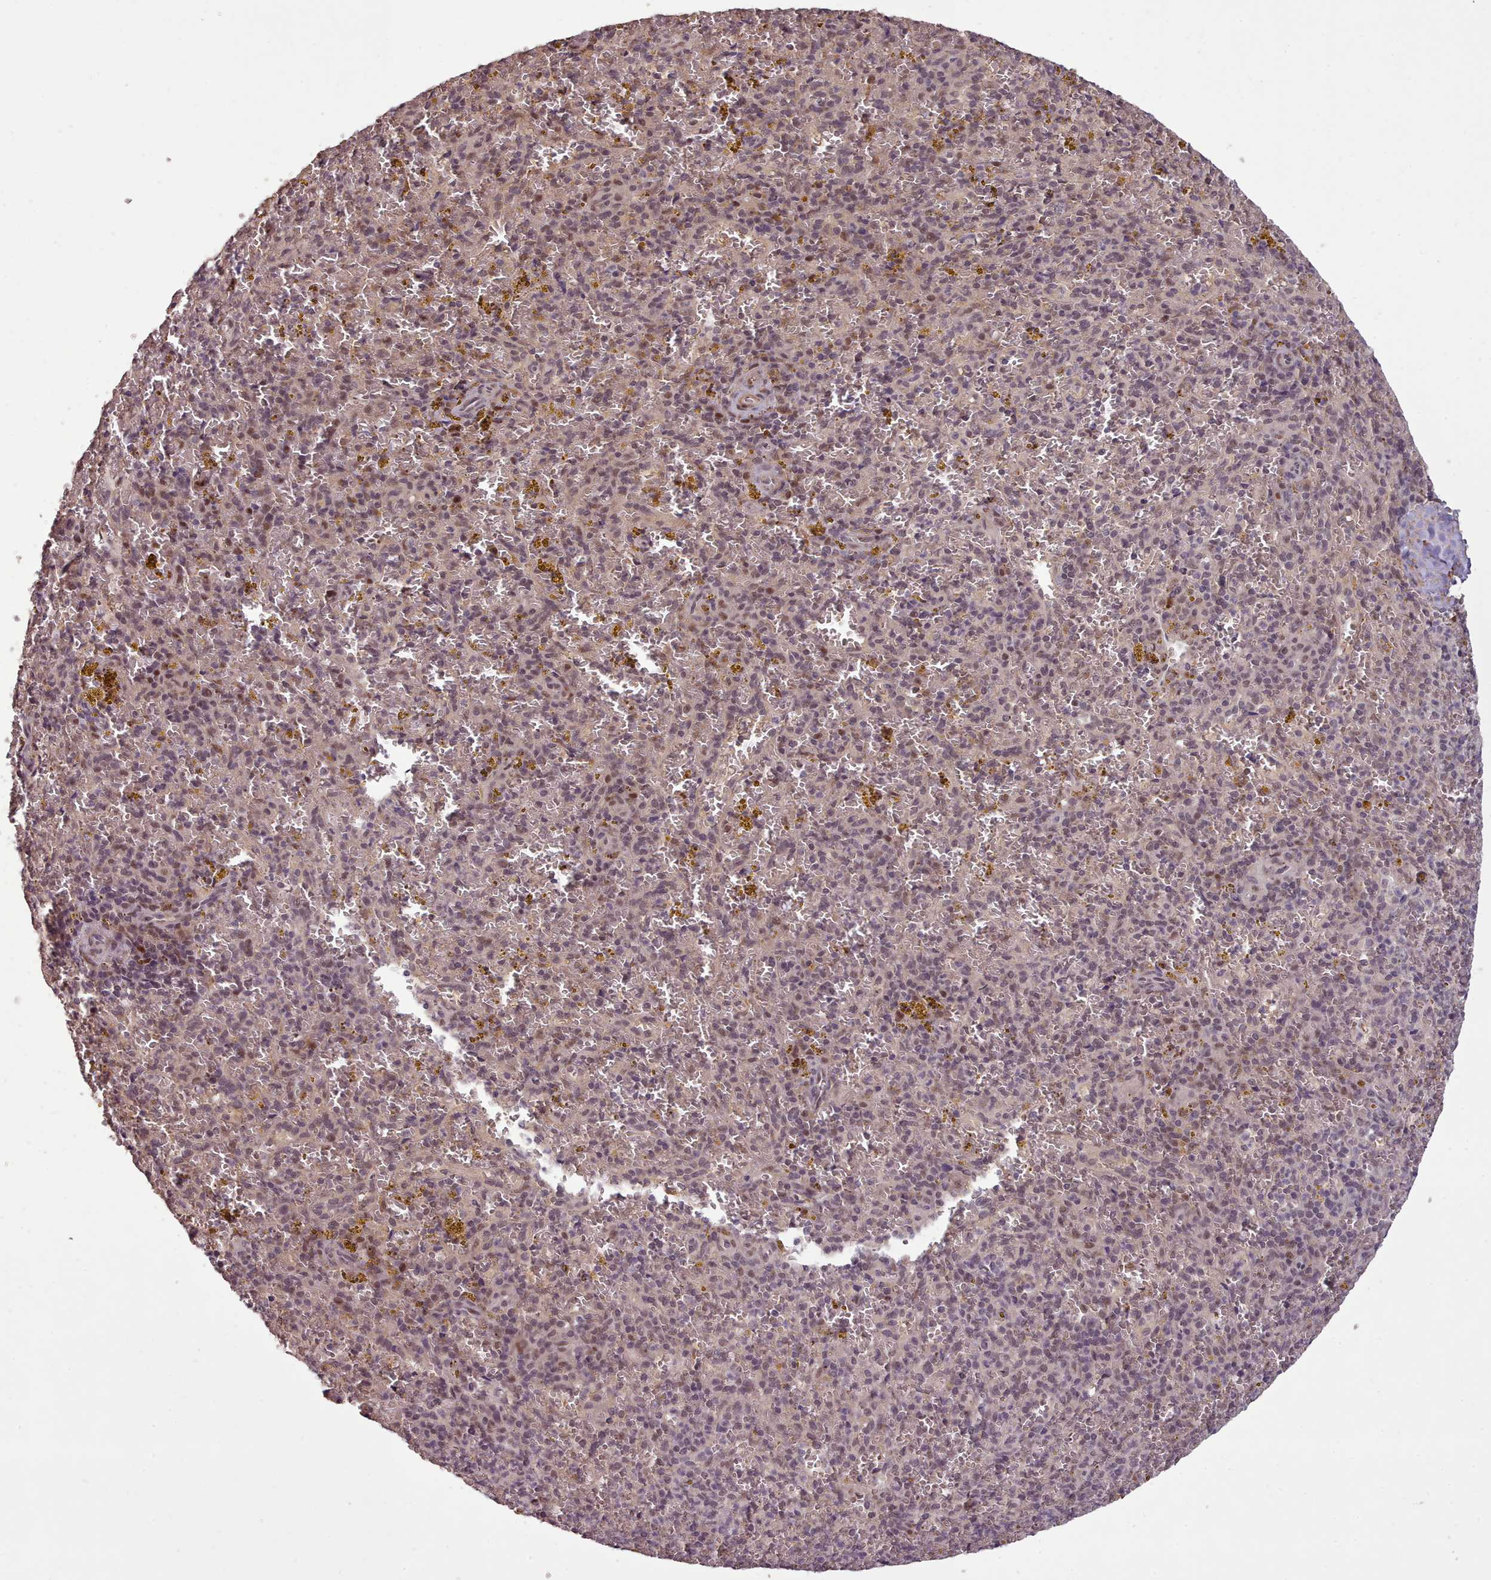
{"staining": {"intensity": "moderate", "quantity": "25%-75%", "location": "nuclear"}, "tissue": "spleen", "cell_type": "Cells in red pulp", "image_type": "normal", "snomed": [{"axis": "morphology", "description": "Normal tissue, NOS"}, {"axis": "topography", "description": "Spleen"}], "caption": "An image of spleen stained for a protein shows moderate nuclear brown staining in cells in red pulp. (DAB IHC, brown staining for protein, blue staining for nuclei).", "gene": "CDC6", "patient": {"sex": "male", "age": 57}}